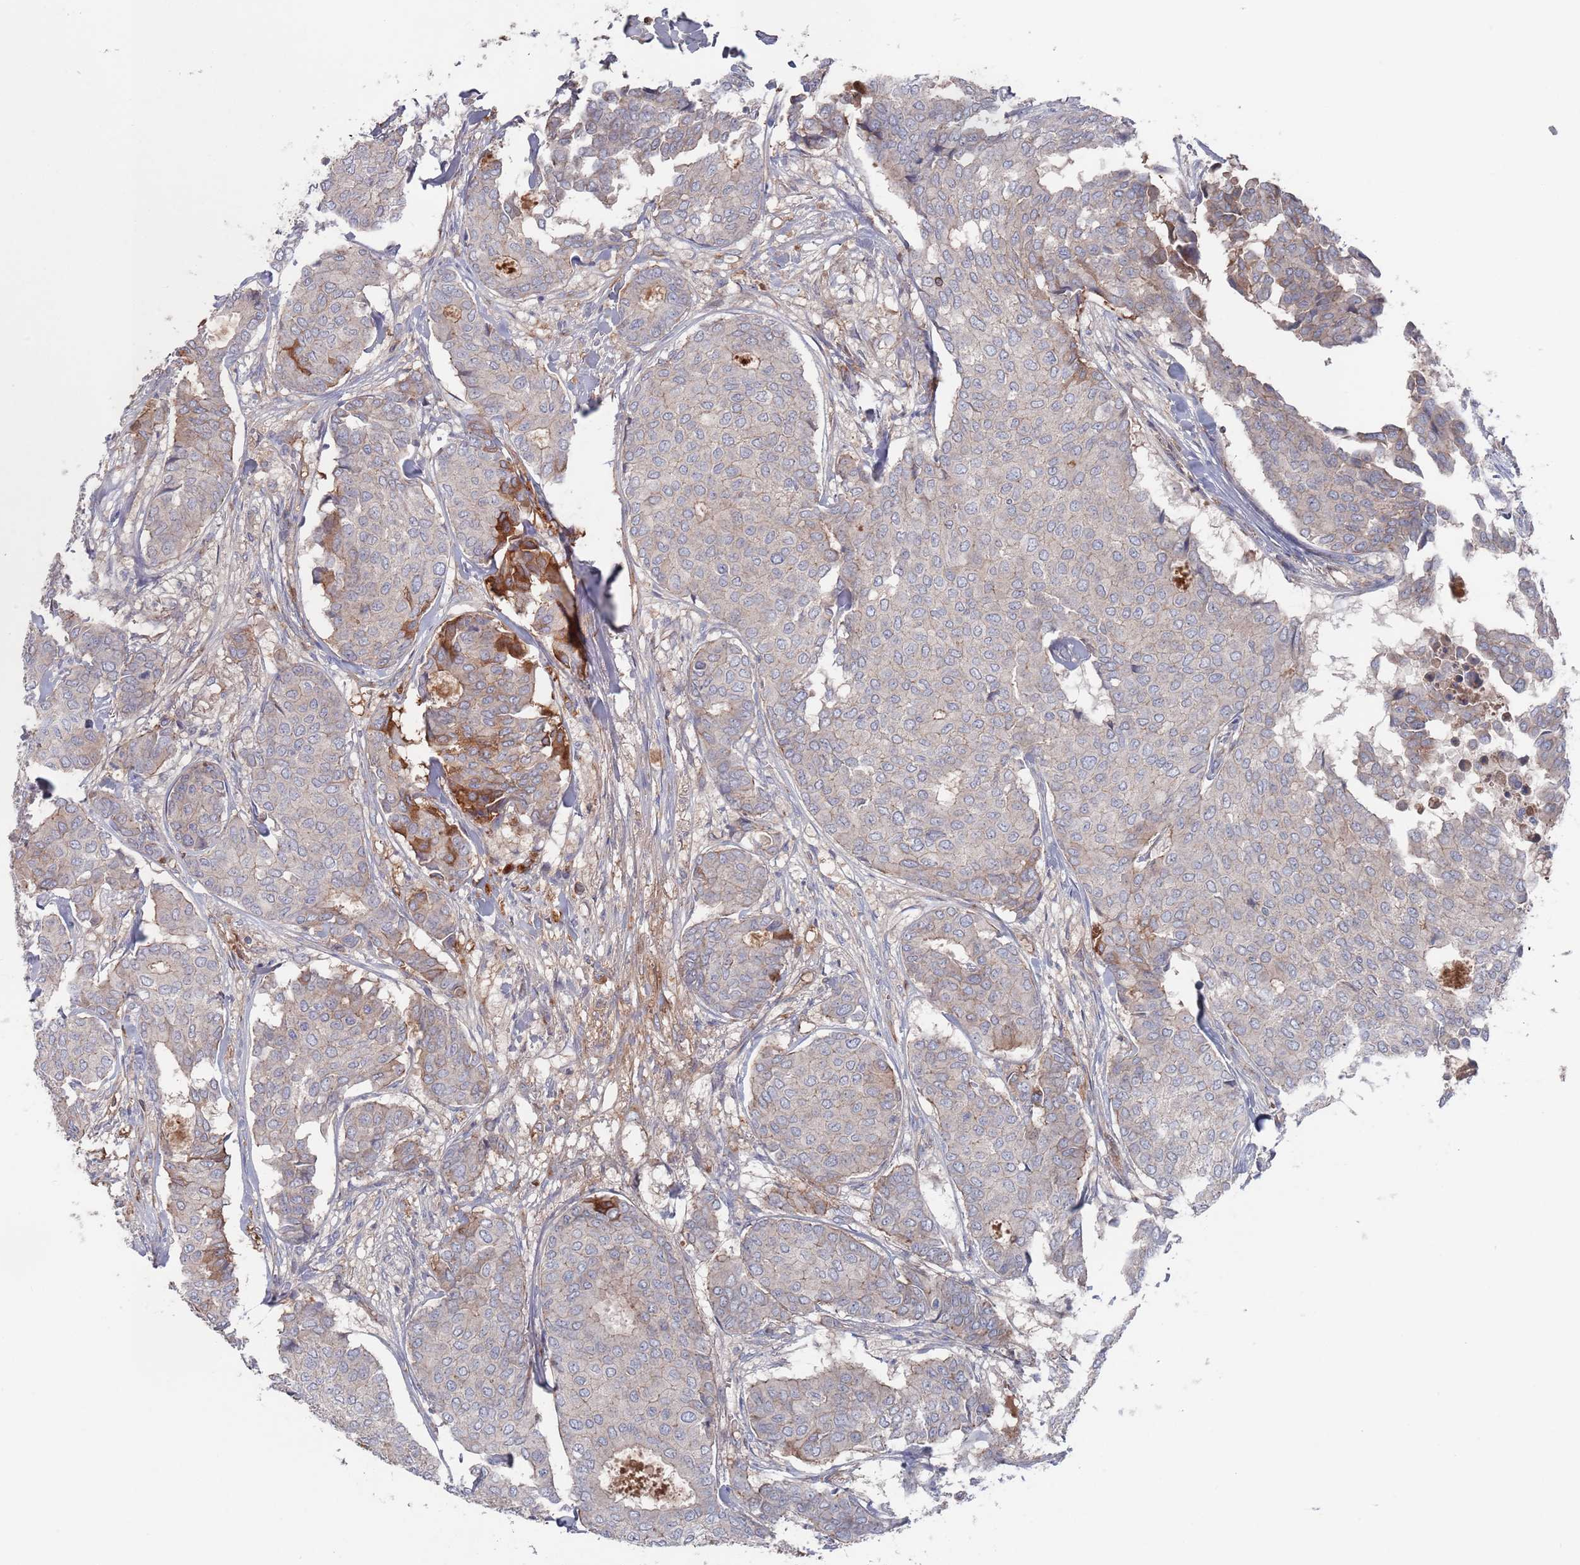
{"staining": {"intensity": "moderate", "quantity": "<25%", "location": "cytoplasmic/membranous"}, "tissue": "breast cancer", "cell_type": "Tumor cells", "image_type": "cancer", "snomed": [{"axis": "morphology", "description": "Duct carcinoma"}, {"axis": "topography", "description": "Breast"}], "caption": "Breast invasive ductal carcinoma stained for a protein (brown) reveals moderate cytoplasmic/membranous positive staining in about <25% of tumor cells.", "gene": "PLEKHA4", "patient": {"sex": "female", "age": 75}}